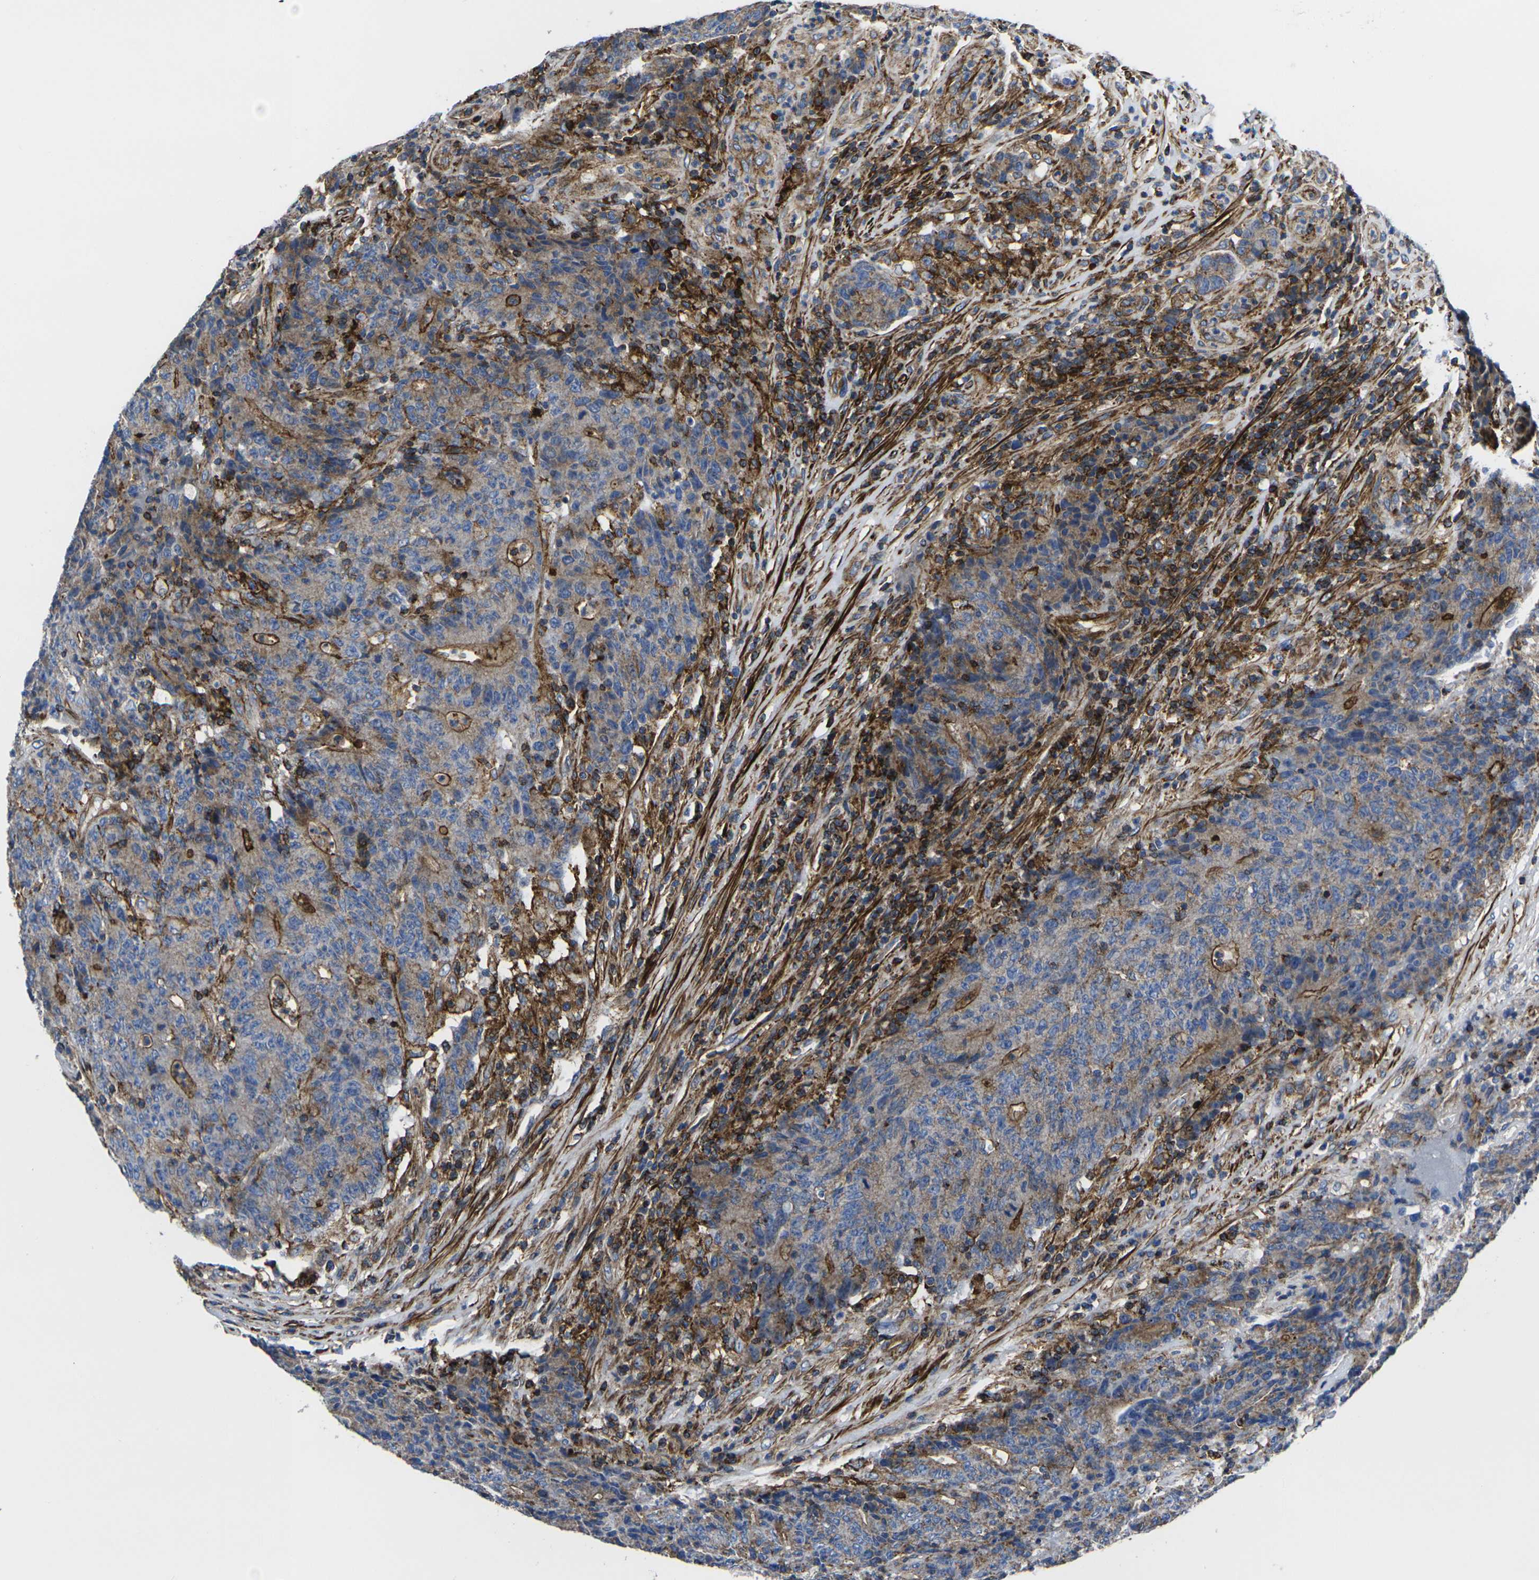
{"staining": {"intensity": "moderate", "quantity": "25%-75%", "location": "cytoplasmic/membranous"}, "tissue": "colorectal cancer", "cell_type": "Tumor cells", "image_type": "cancer", "snomed": [{"axis": "morphology", "description": "Normal tissue, NOS"}, {"axis": "morphology", "description": "Adenocarcinoma, NOS"}, {"axis": "topography", "description": "Colon"}], "caption": "Immunohistochemistry (DAB) staining of colorectal cancer (adenocarcinoma) reveals moderate cytoplasmic/membranous protein positivity in approximately 25%-75% of tumor cells. The staining was performed using DAB, with brown indicating positive protein expression. Nuclei are stained blue with hematoxylin.", "gene": "GPR4", "patient": {"sex": "female", "age": 75}}